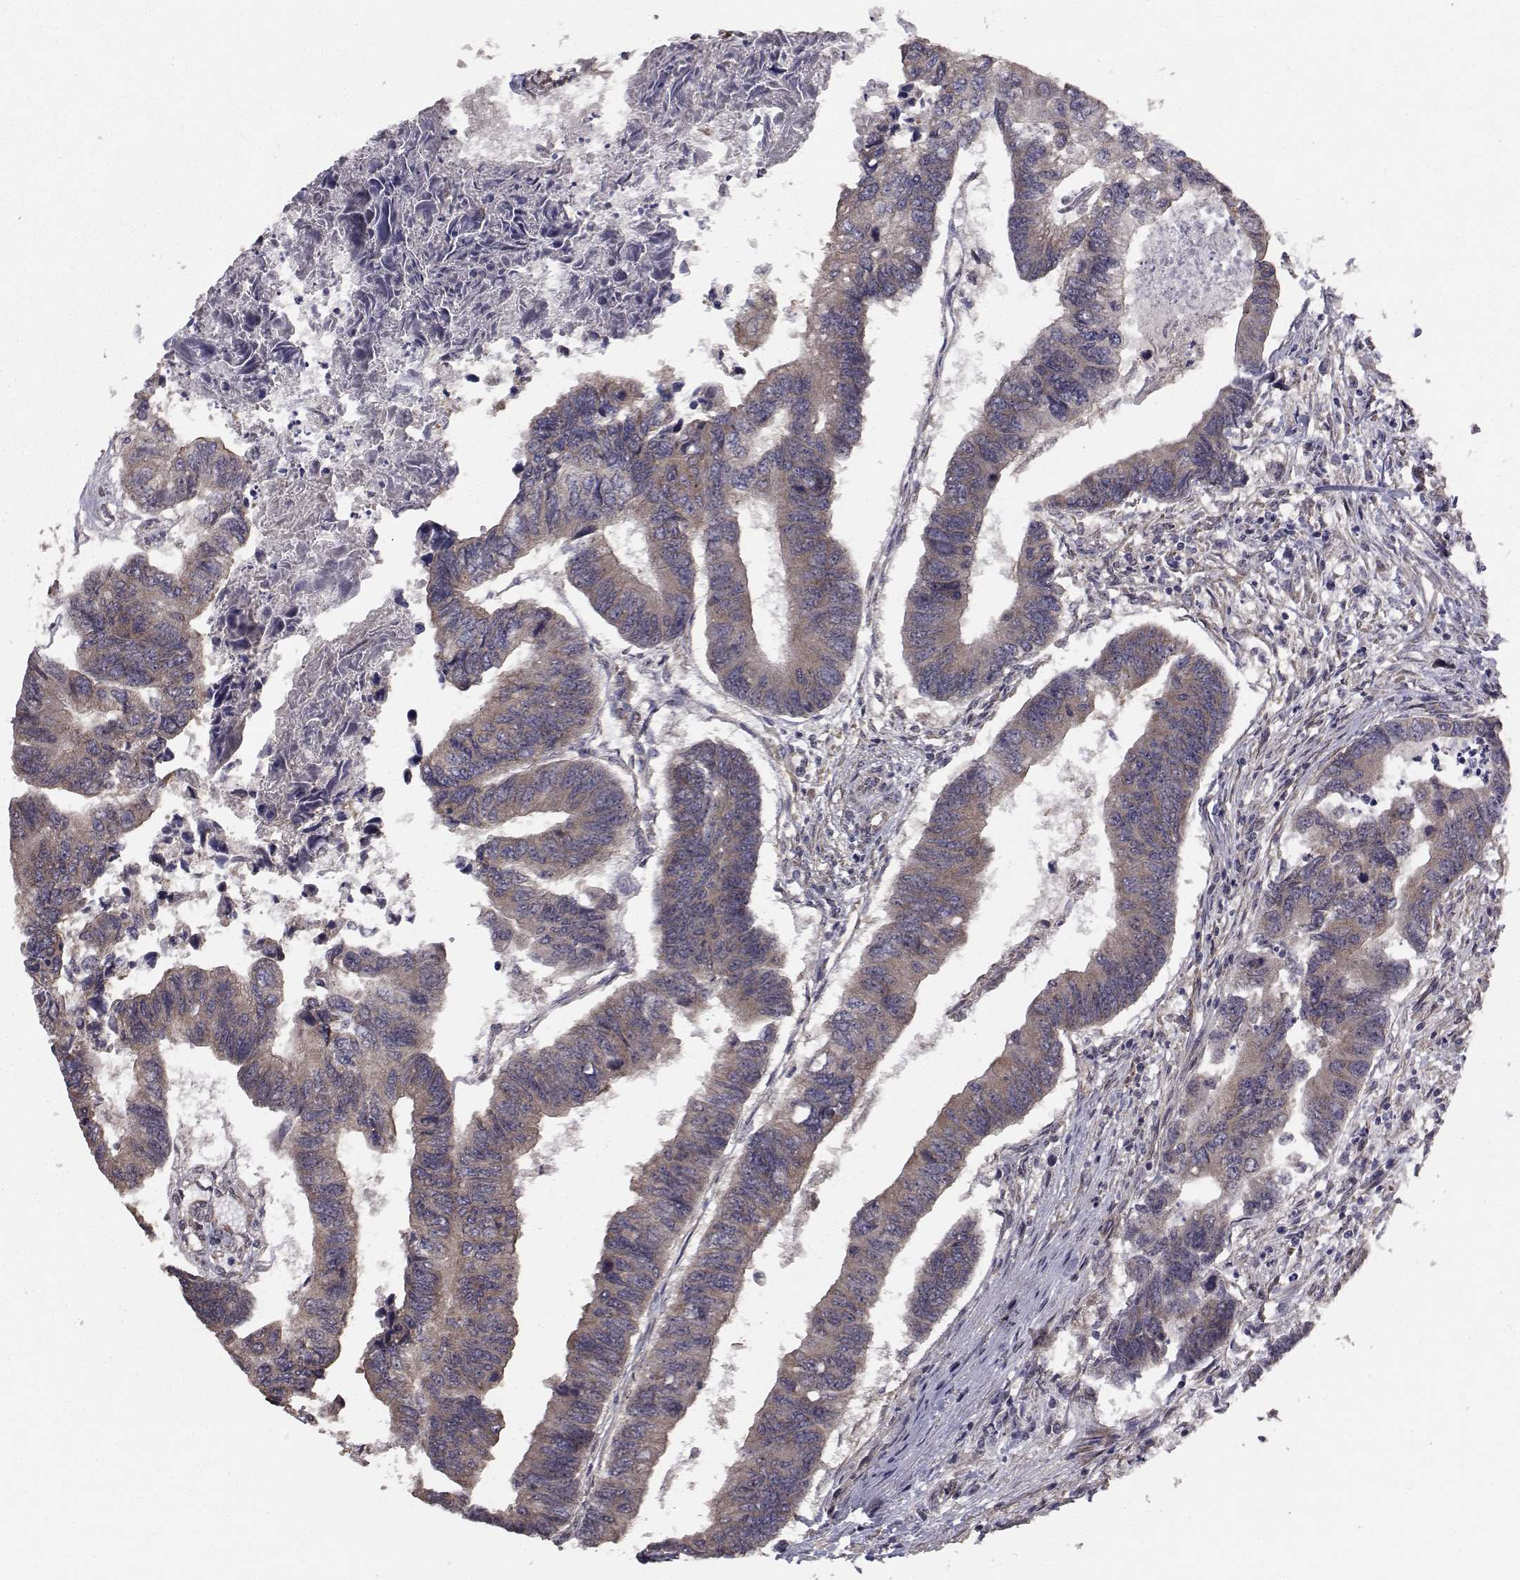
{"staining": {"intensity": "weak", "quantity": ">75%", "location": "cytoplasmic/membranous"}, "tissue": "colorectal cancer", "cell_type": "Tumor cells", "image_type": "cancer", "snomed": [{"axis": "morphology", "description": "Adenocarcinoma, NOS"}, {"axis": "topography", "description": "Colon"}], "caption": "Immunohistochemical staining of human colorectal adenocarcinoma shows weak cytoplasmic/membranous protein expression in approximately >75% of tumor cells. The protein of interest is shown in brown color, while the nuclei are stained blue.", "gene": "TRIP10", "patient": {"sex": "female", "age": 65}}